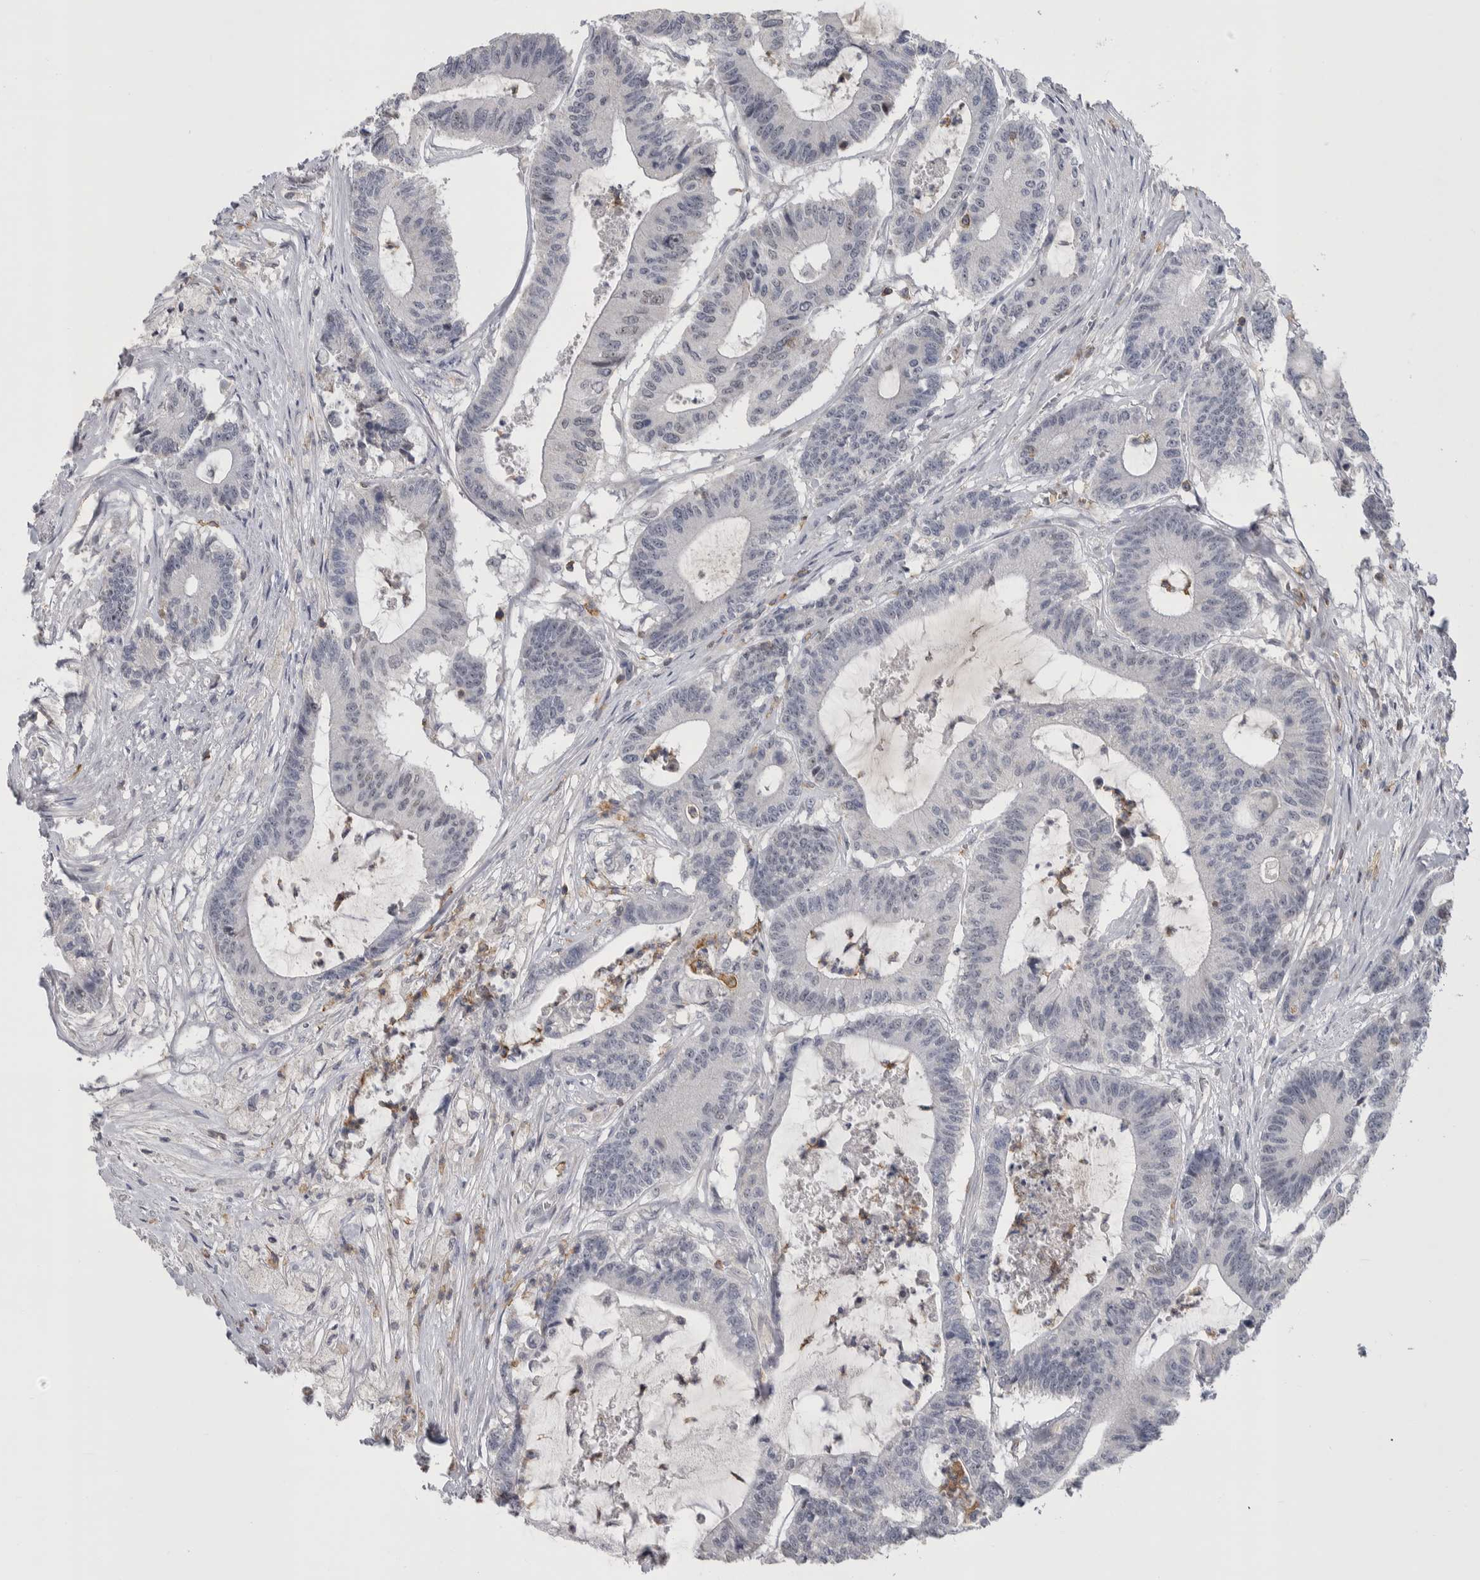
{"staining": {"intensity": "negative", "quantity": "none", "location": "none"}, "tissue": "colorectal cancer", "cell_type": "Tumor cells", "image_type": "cancer", "snomed": [{"axis": "morphology", "description": "Adenocarcinoma, NOS"}, {"axis": "topography", "description": "Colon"}], "caption": "The image shows no significant expression in tumor cells of colorectal cancer.", "gene": "CEP295NL", "patient": {"sex": "female", "age": 84}}